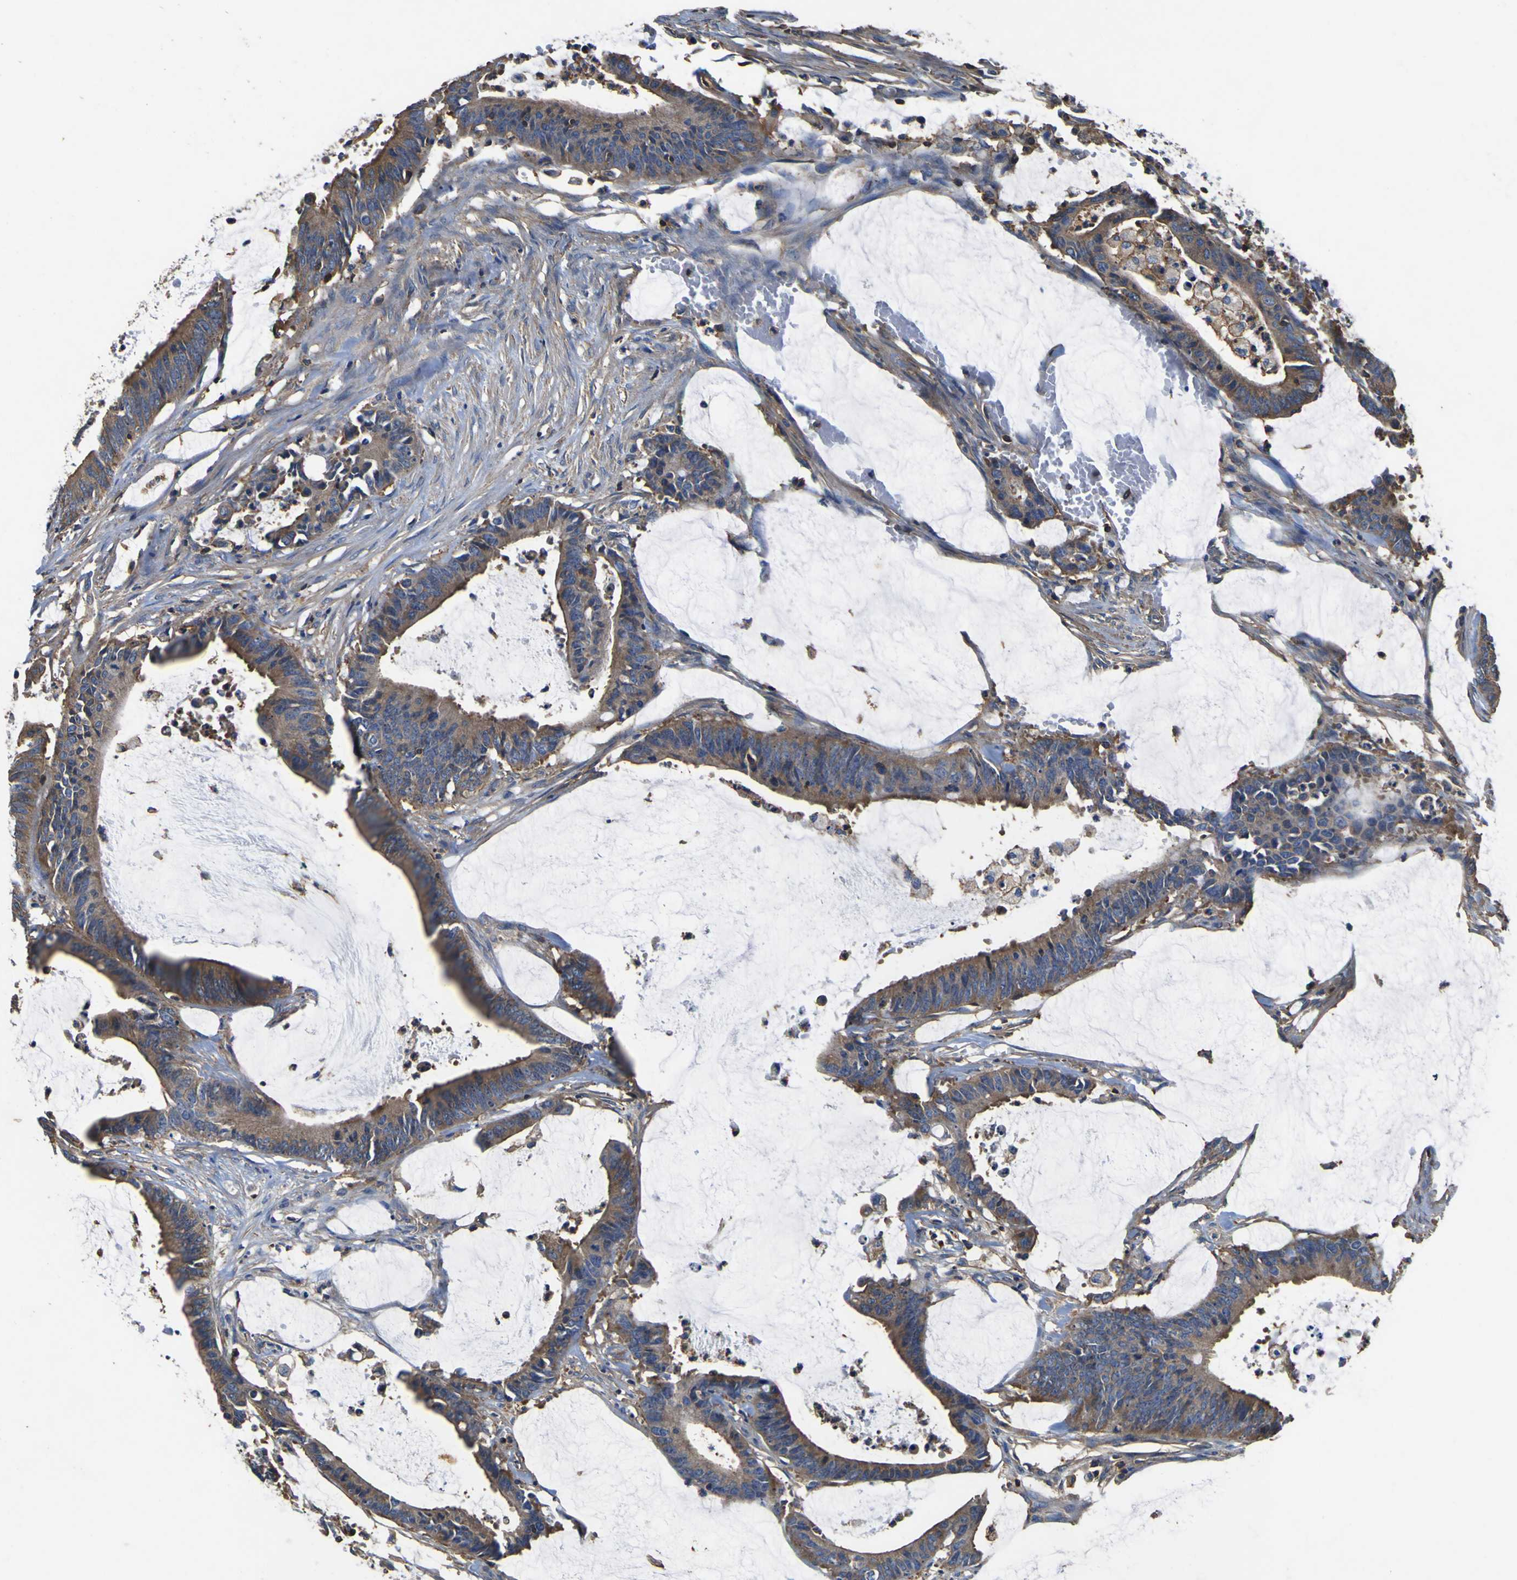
{"staining": {"intensity": "moderate", "quantity": ">75%", "location": "cytoplasmic/membranous"}, "tissue": "colorectal cancer", "cell_type": "Tumor cells", "image_type": "cancer", "snomed": [{"axis": "morphology", "description": "Adenocarcinoma, NOS"}, {"axis": "topography", "description": "Rectum"}], "caption": "Tumor cells demonstrate moderate cytoplasmic/membranous positivity in about >75% of cells in colorectal cancer.", "gene": "CNR2", "patient": {"sex": "female", "age": 66}}